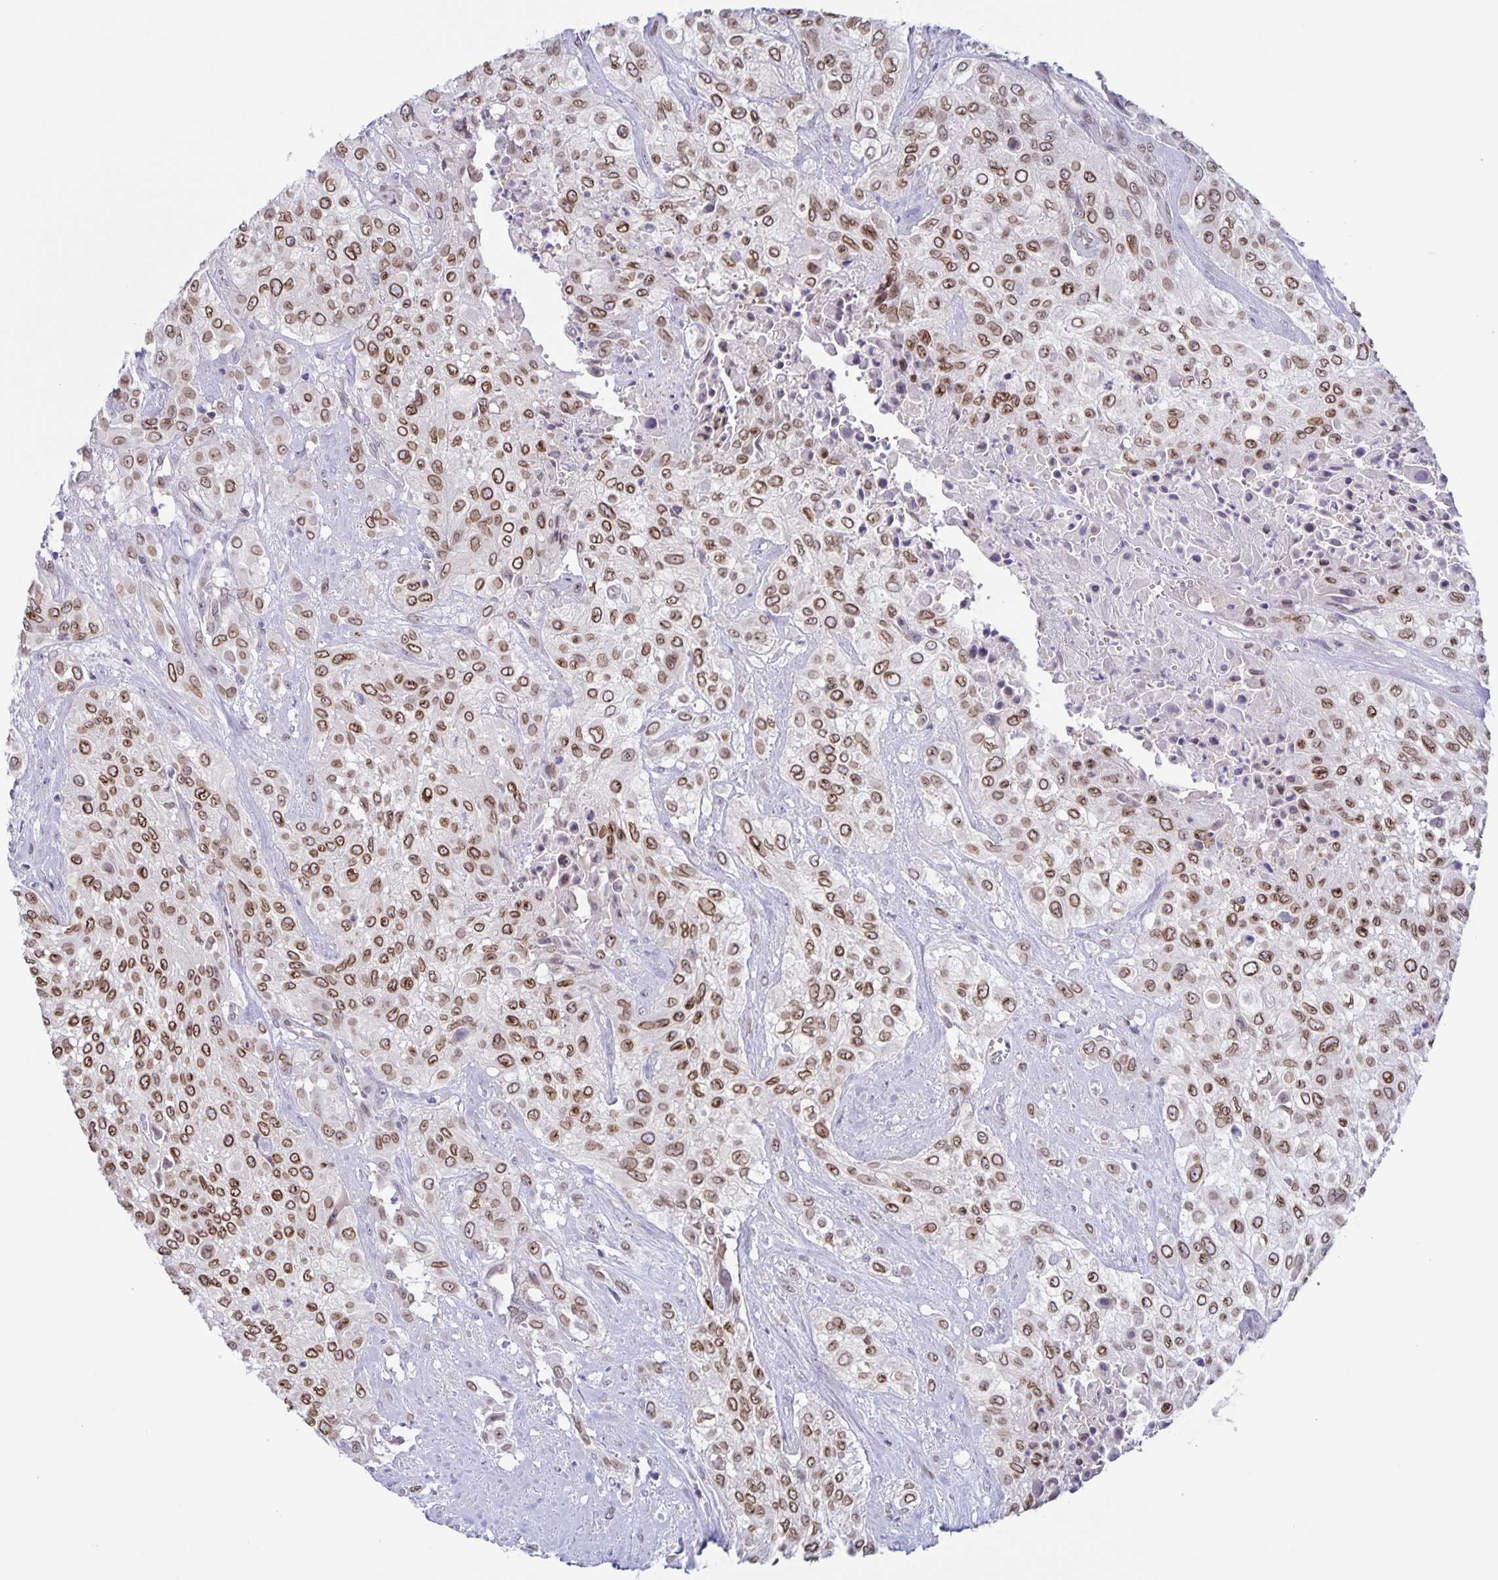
{"staining": {"intensity": "strong", "quantity": ">75%", "location": "cytoplasmic/membranous,nuclear"}, "tissue": "urothelial cancer", "cell_type": "Tumor cells", "image_type": "cancer", "snomed": [{"axis": "morphology", "description": "Urothelial carcinoma, High grade"}, {"axis": "topography", "description": "Urinary bladder"}], "caption": "Protein expression analysis of urothelial cancer reveals strong cytoplasmic/membranous and nuclear expression in approximately >75% of tumor cells.", "gene": "SYNE2", "patient": {"sex": "male", "age": 57}}